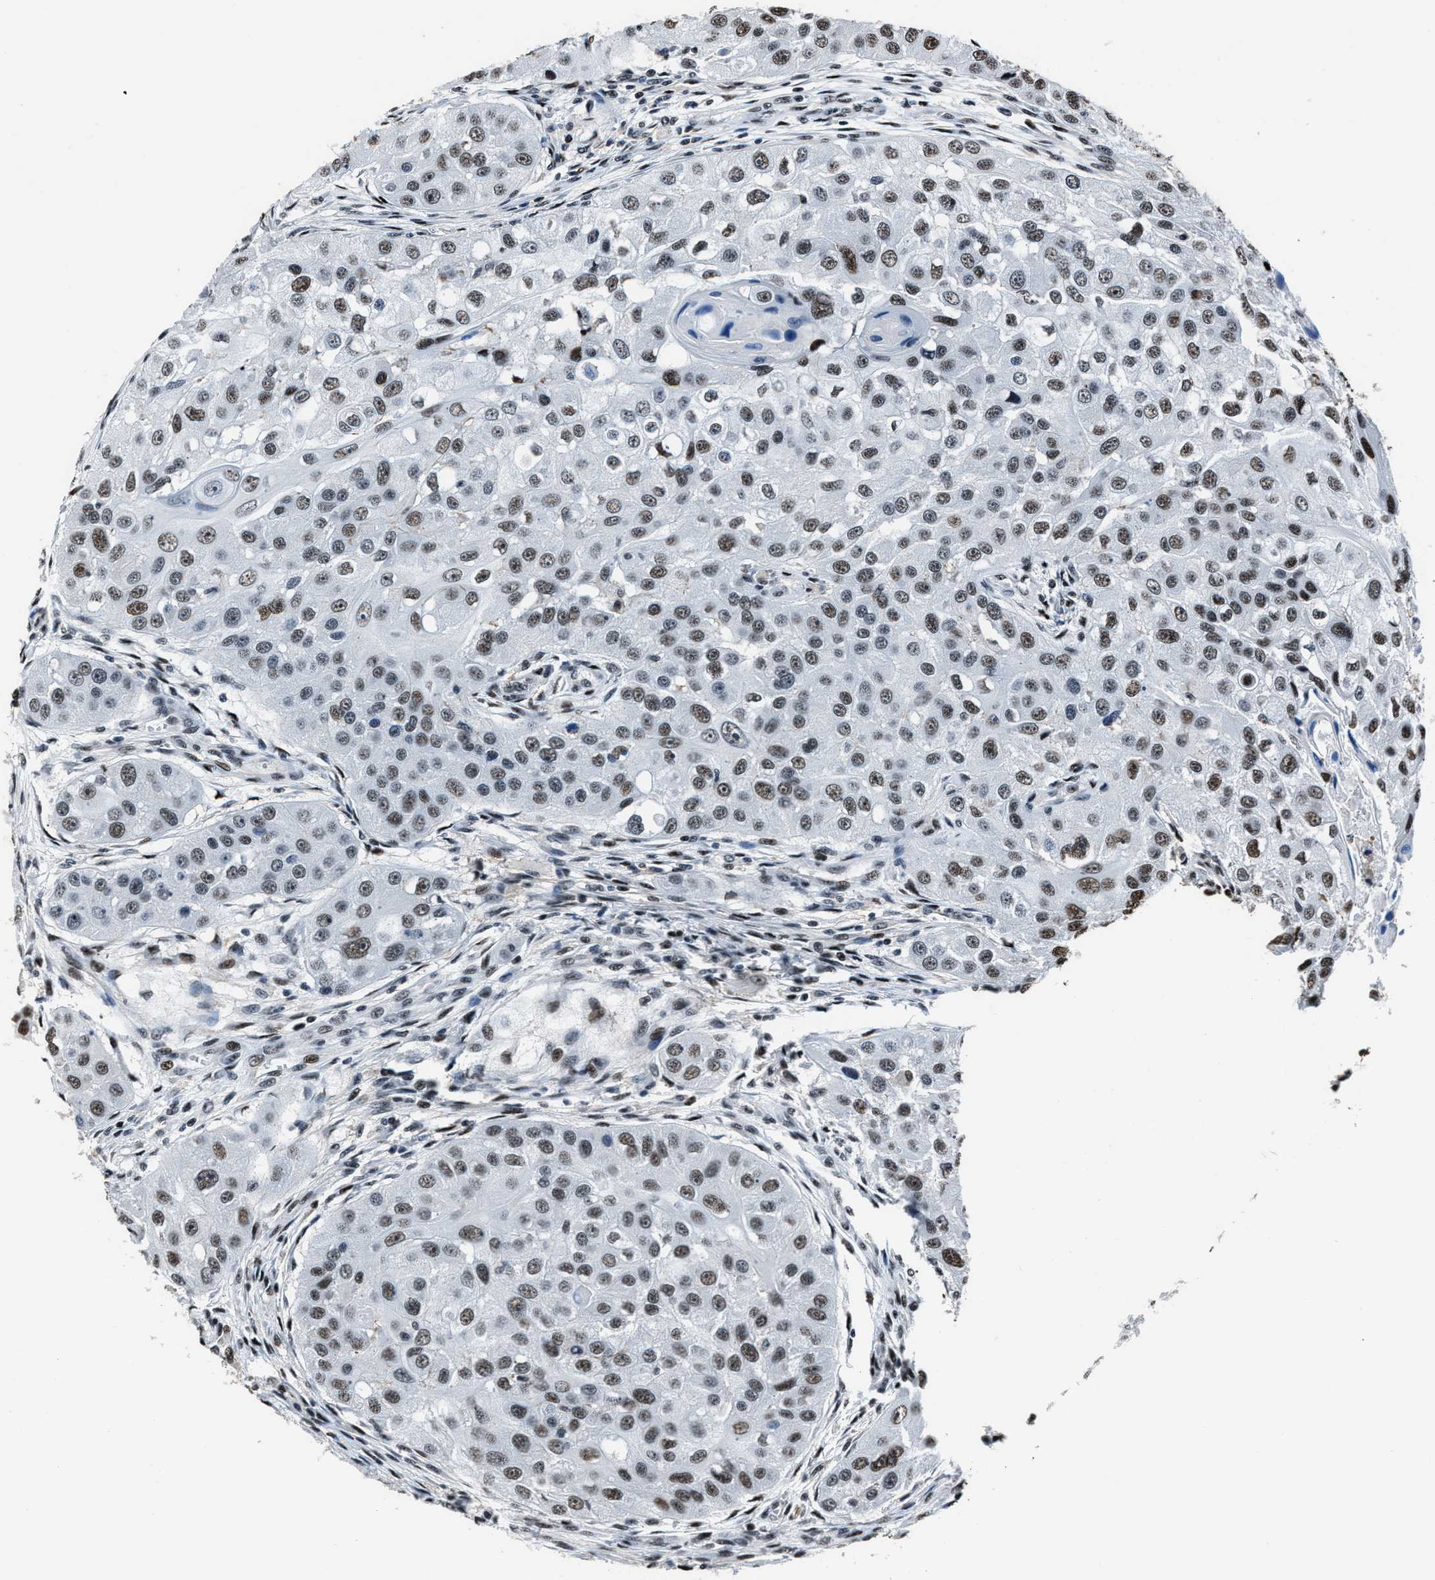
{"staining": {"intensity": "weak", "quantity": ">75%", "location": "nuclear"}, "tissue": "head and neck cancer", "cell_type": "Tumor cells", "image_type": "cancer", "snomed": [{"axis": "morphology", "description": "Normal tissue, NOS"}, {"axis": "morphology", "description": "Squamous cell carcinoma, NOS"}, {"axis": "topography", "description": "Skeletal muscle"}, {"axis": "topography", "description": "Head-Neck"}], "caption": "DAB (3,3'-diaminobenzidine) immunohistochemical staining of head and neck cancer displays weak nuclear protein staining in approximately >75% of tumor cells.", "gene": "PPIE", "patient": {"sex": "male", "age": 51}}